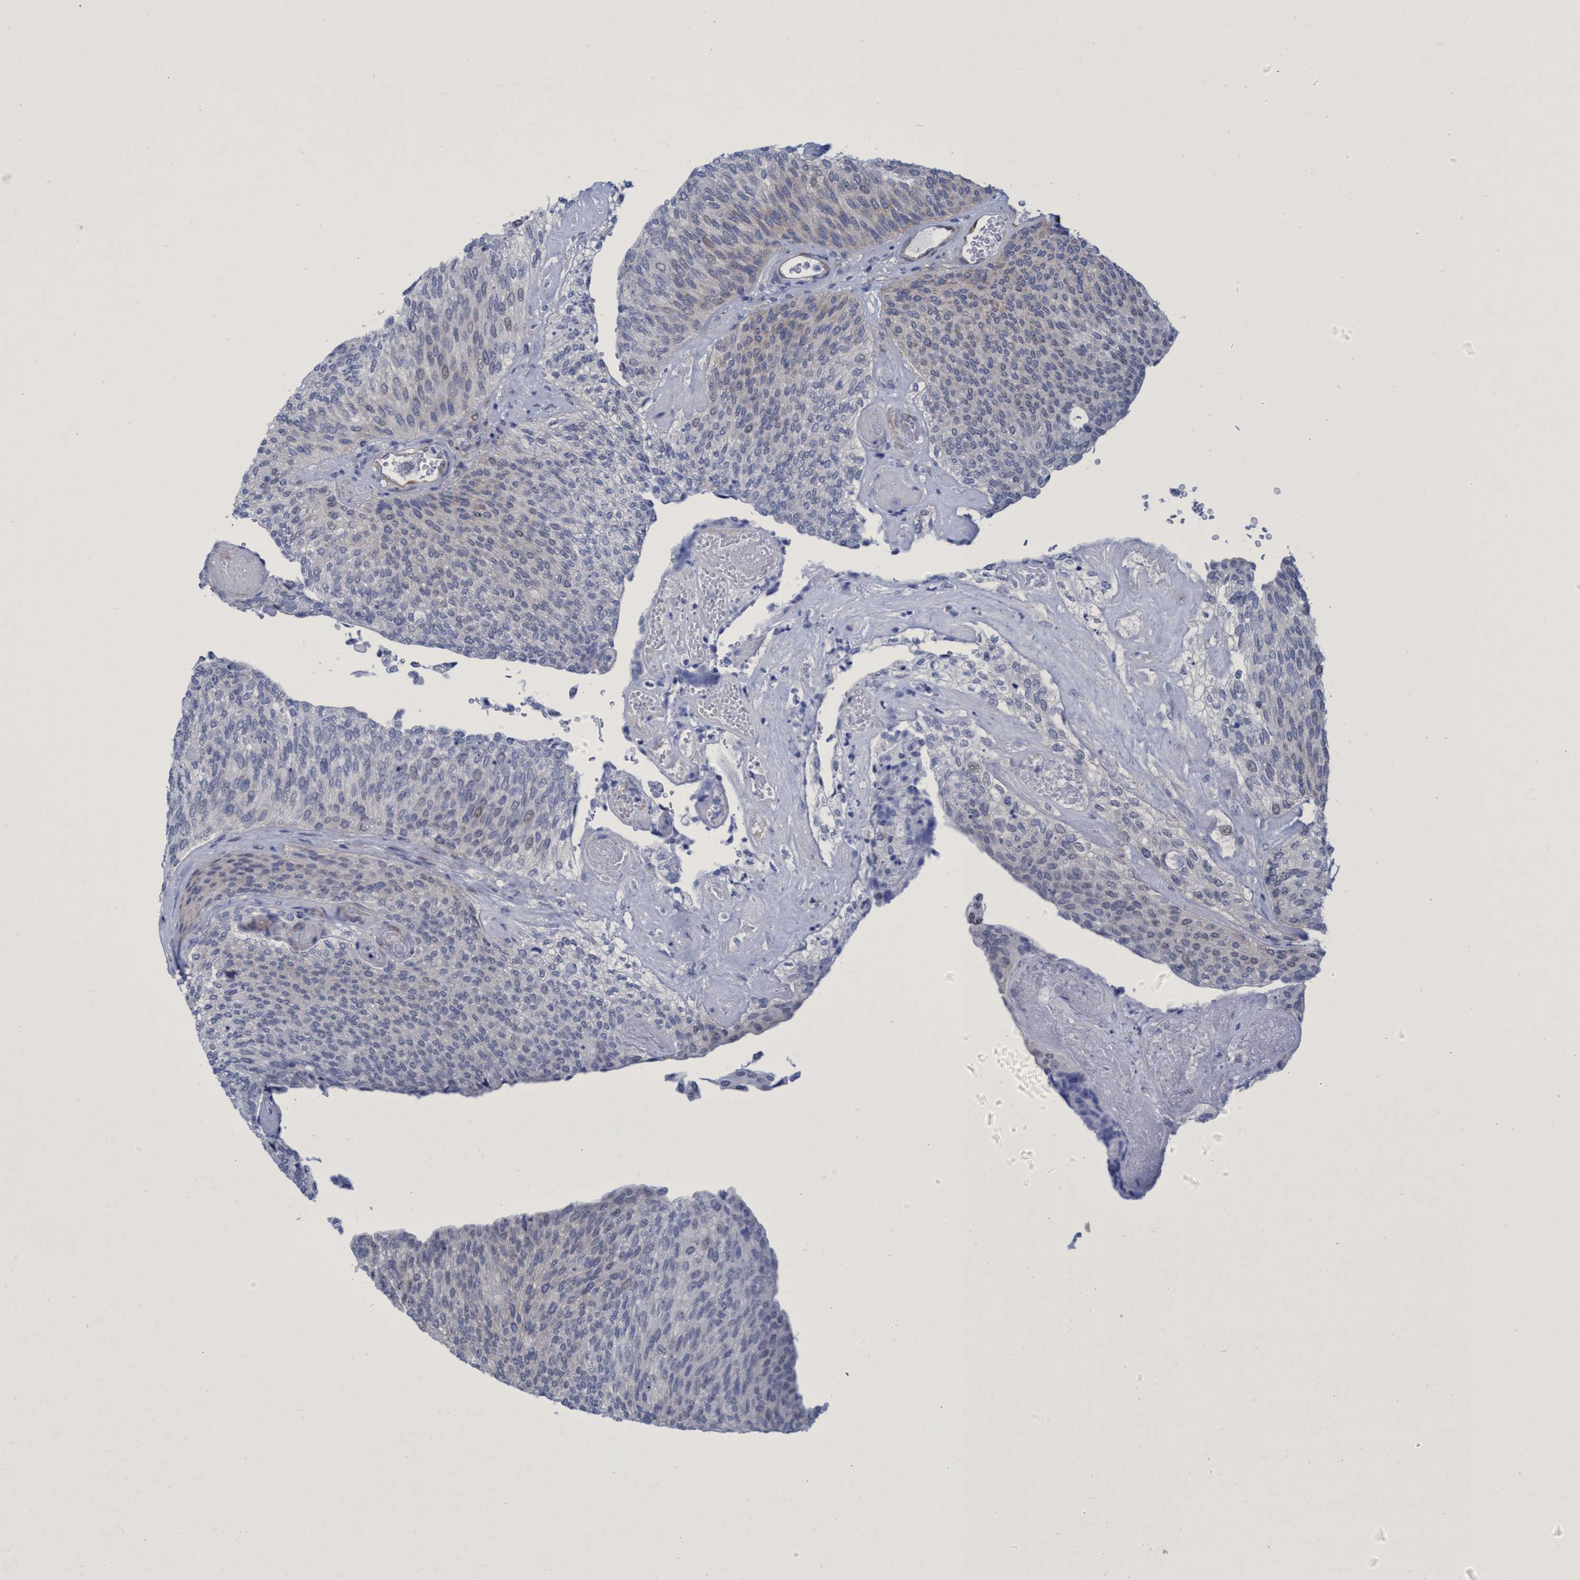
{"staining": {"intensity": "negative", "quantity": "none", "location": "none"}, "tissue": "urothelial cancer", "cell_type": "Tumor cells", "image_type": "cancer", "snomed": [{"axis": "morphology", "description": "Urothelial carcinoma, Low grade"}, {"axis": "topography", "description": "Urinary bladder"}], "caption": "Tumor cells show no significant protein positivity in urothelial carcinoma (low-grade).", "gene": "R3HCC1", "patient": {"sex": "female", "age": 79}}